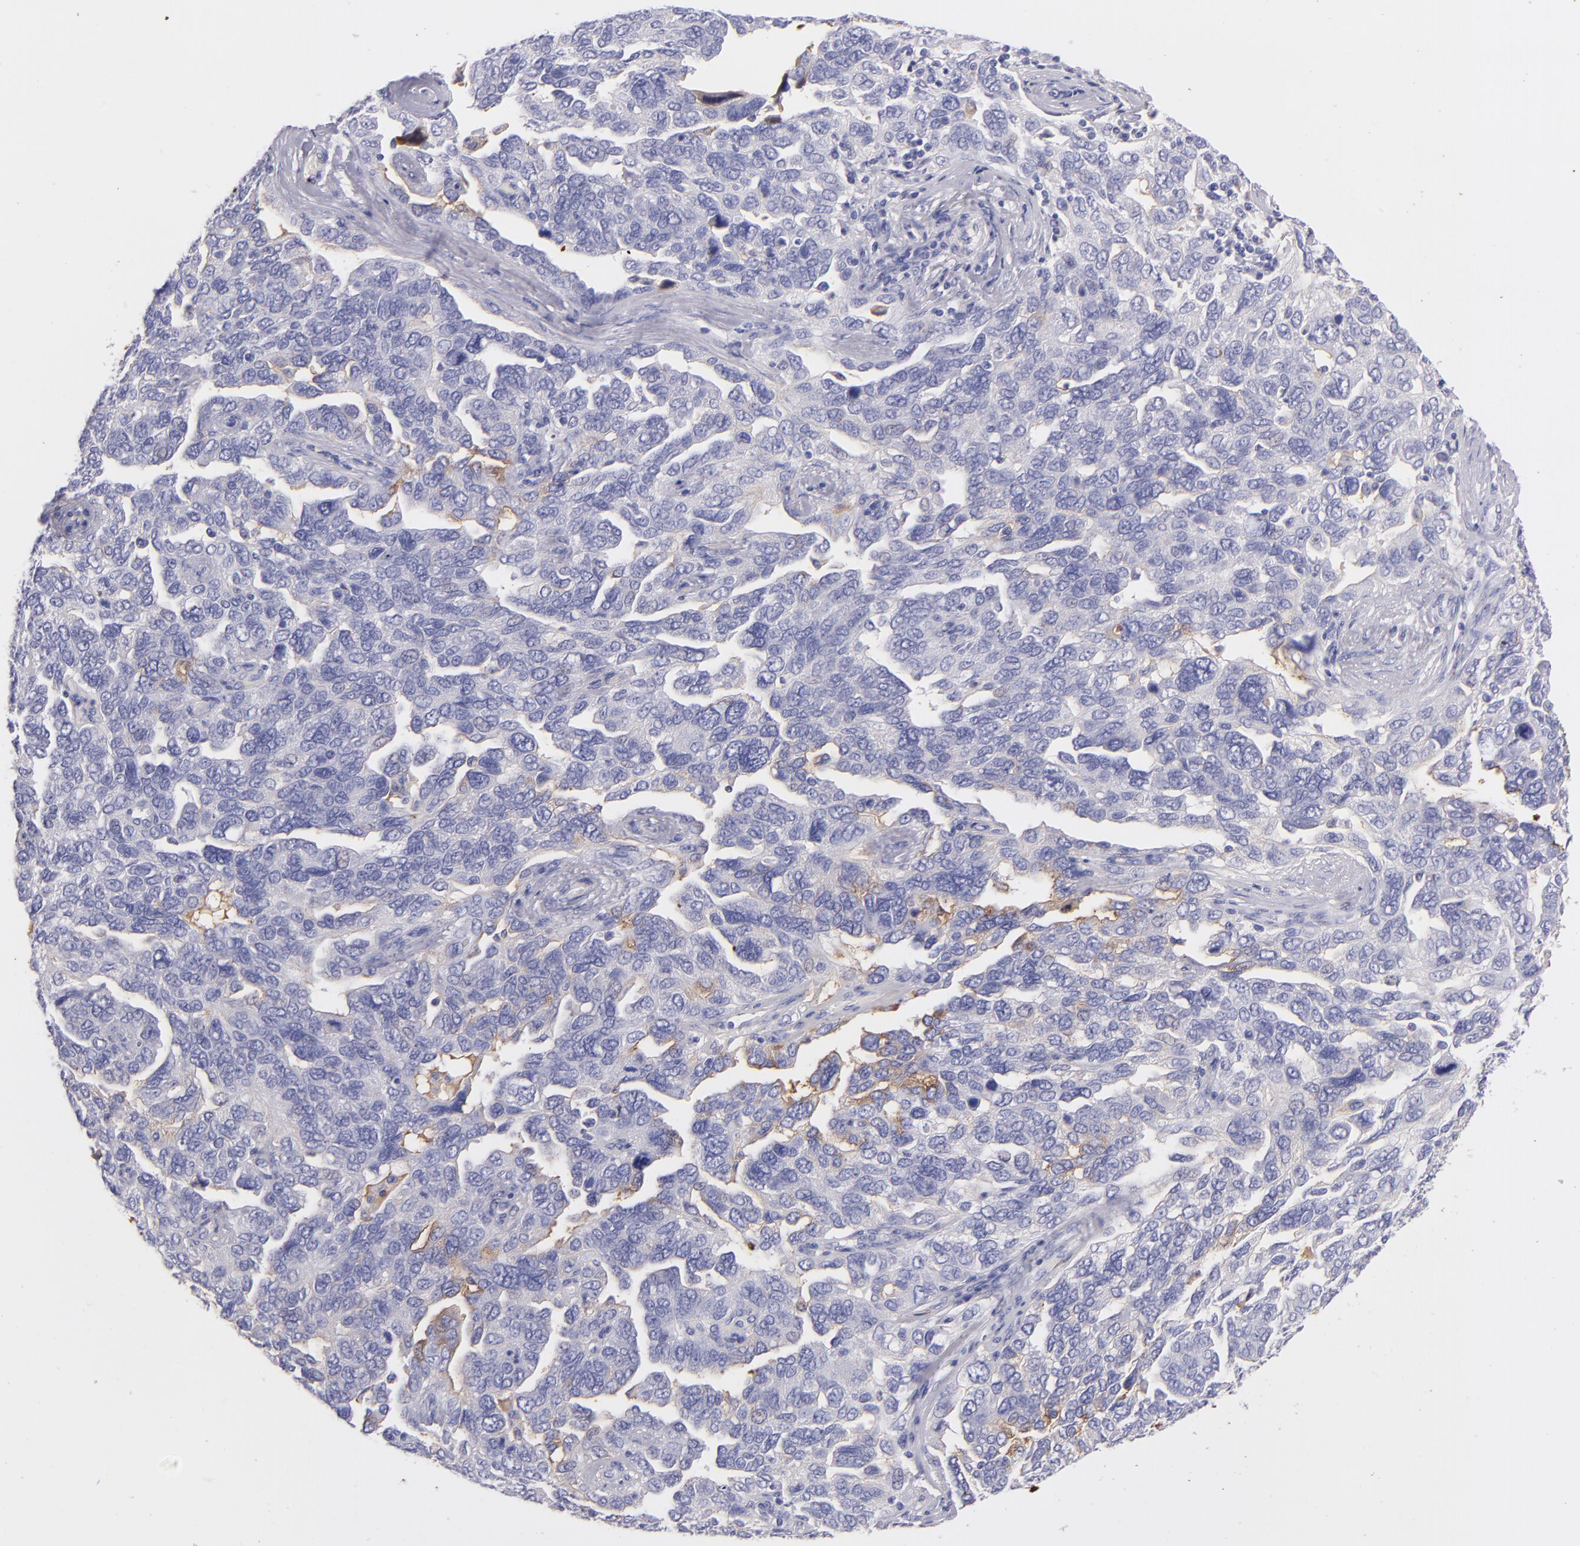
{"staining": {"intensity": "weak", "quantity": "<25%", "location": "cytoplasmic/membranous"}, "tissue": "ovarian cancer", "cell_type": "Tumor cells", "image_type": "cancer", "snomed": [{"axis": "morphology", "description": "Cystadenocarcinoma, serous, NOS"}, {"axis": "topography", "description": "Ovary"}], "caption": "Human ovarian cancer stained for a protein using IHC displays no positivity in tumor cells.", "gene": "FGB", "patient": {"sex": "female", "age": 64}}